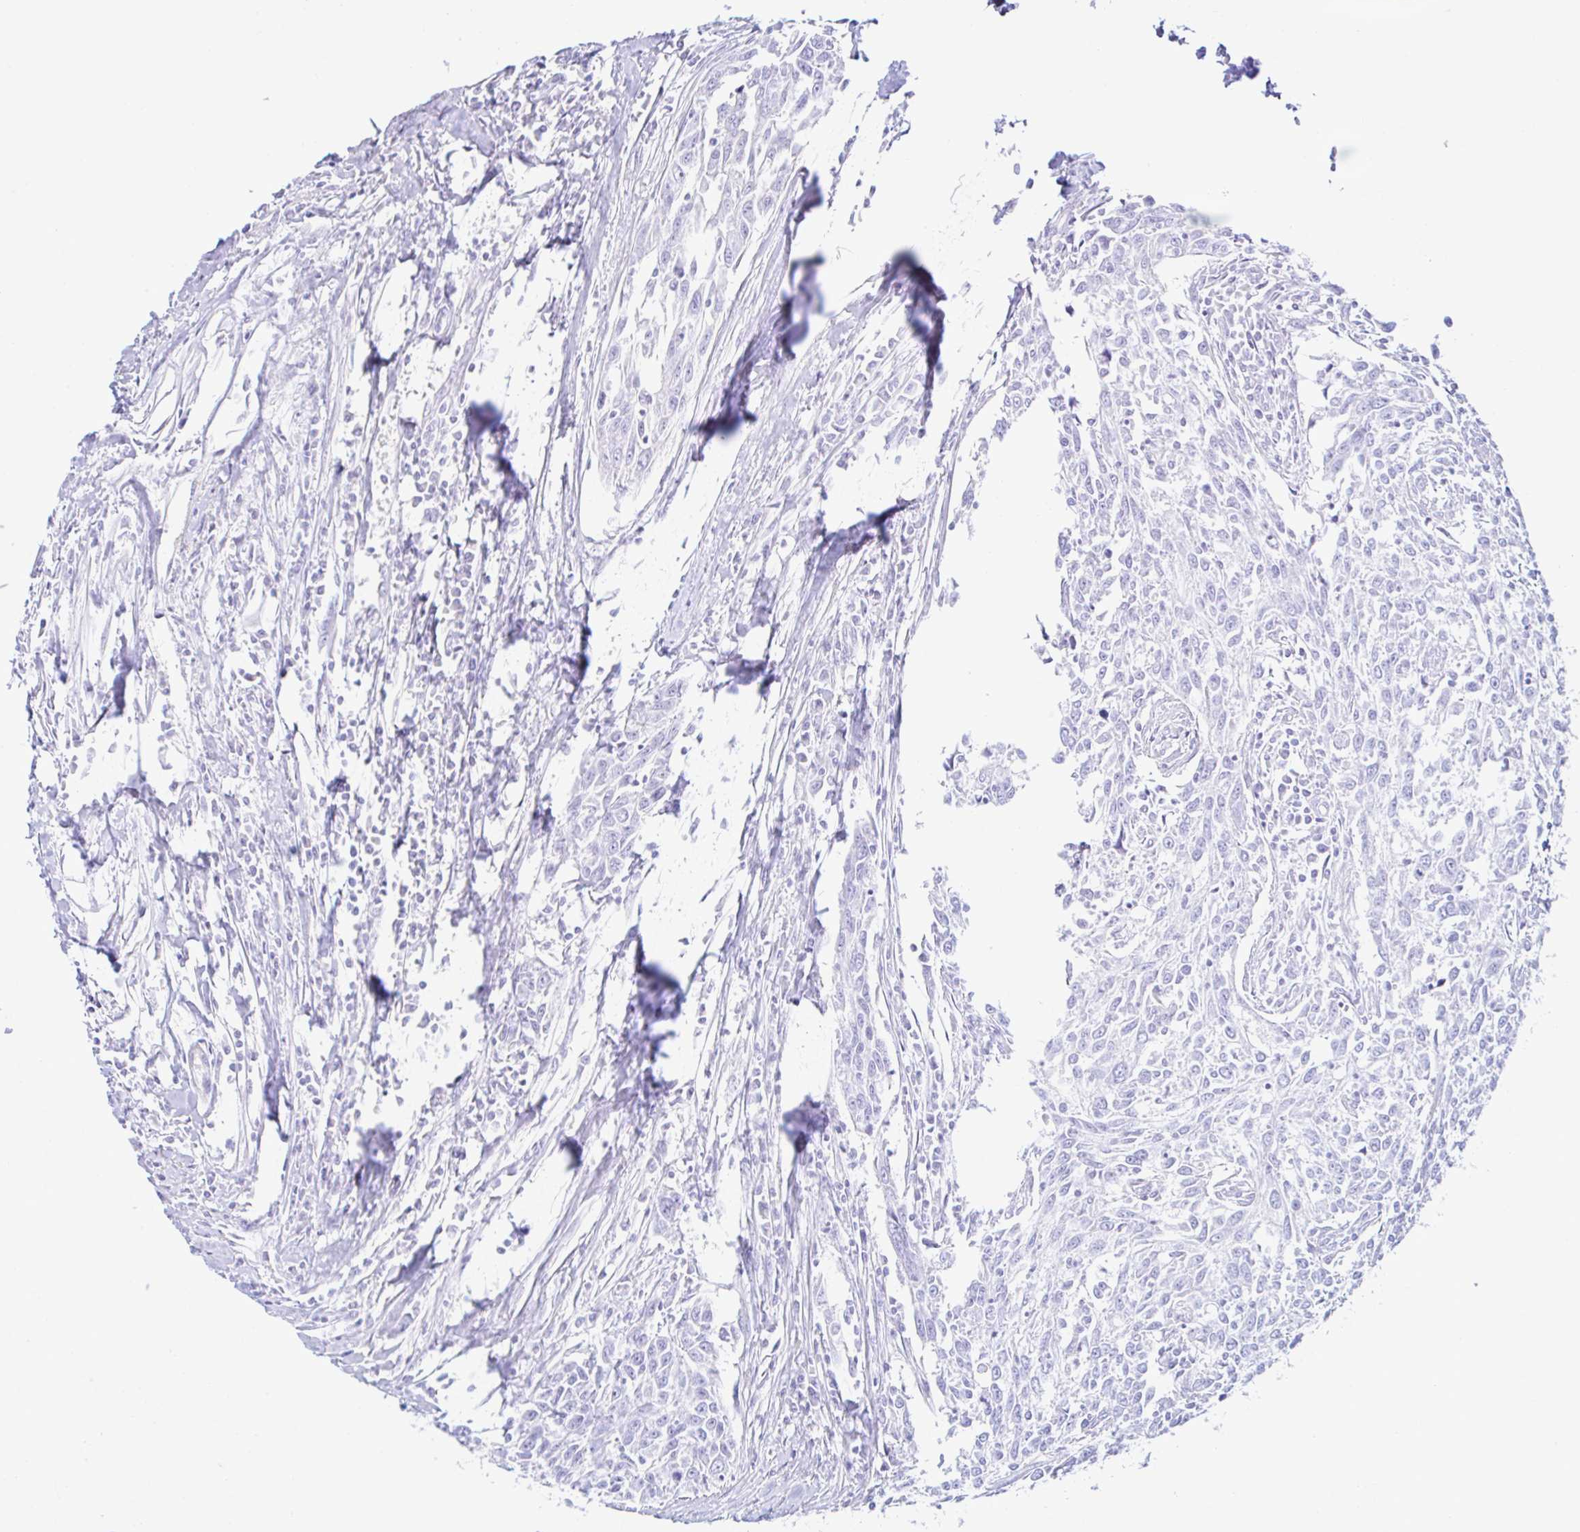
{"staining": {"intensity": "negative", "quantity": "none", "location": "none"}, "tissue": "breast cancer", "cell_type": "Tumor cells", "image_type": "cancer", "snomed": [{"axis": "morphology", "description": "Duct carcinoma"}, {"axis": "topography", "description": "Breast"}], "caption": "This is an IHC photomicrograph of breast cancer (infiltrating ductal carcinoma). There is no expression in tumor cells.", "gene": "NBPF3", "patient": {"sex": "female", "age": 50}}